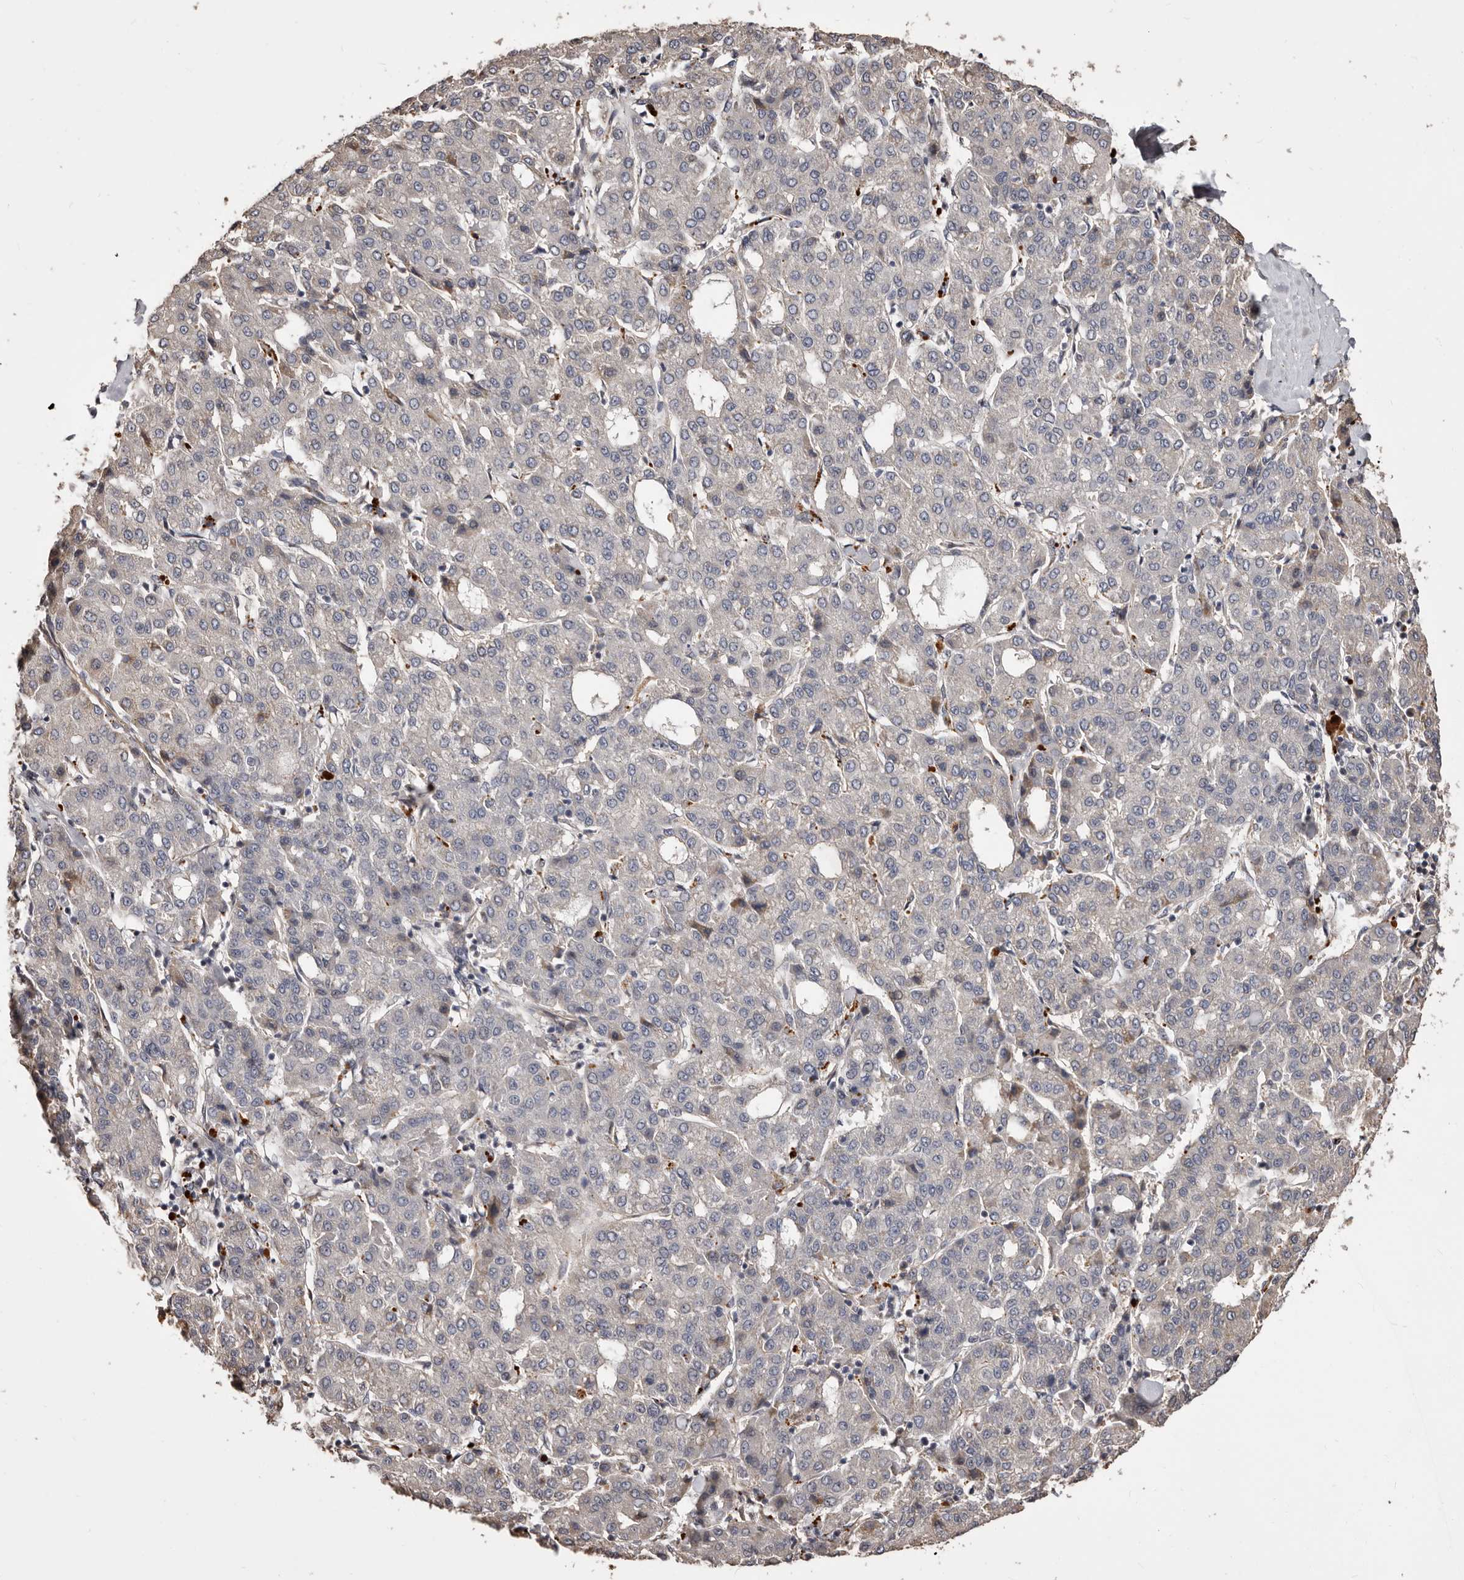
{"staining": {"intensity": "negative", "quantity": "none", "location": "none"}, "tissue": "liver cancer", "cell_type": "Tumor cells", "image_type": "cancer", "snomed": [{"axis": "morphology", "description": "Carcinoma, Hepatocellular, NOS"}, {"axis": "topography", "description": "Liver"}], "caption": "DAB immunohistochemical staining of liver hepatocellular carcinoma displays no significant positivity in tumor cells. The staining is performed using DAB brown chromogen with nuclei counter-stained in using hematoxylin.", "gene": "ALPK1", "patient": {"sex": "male", "age": 65}}